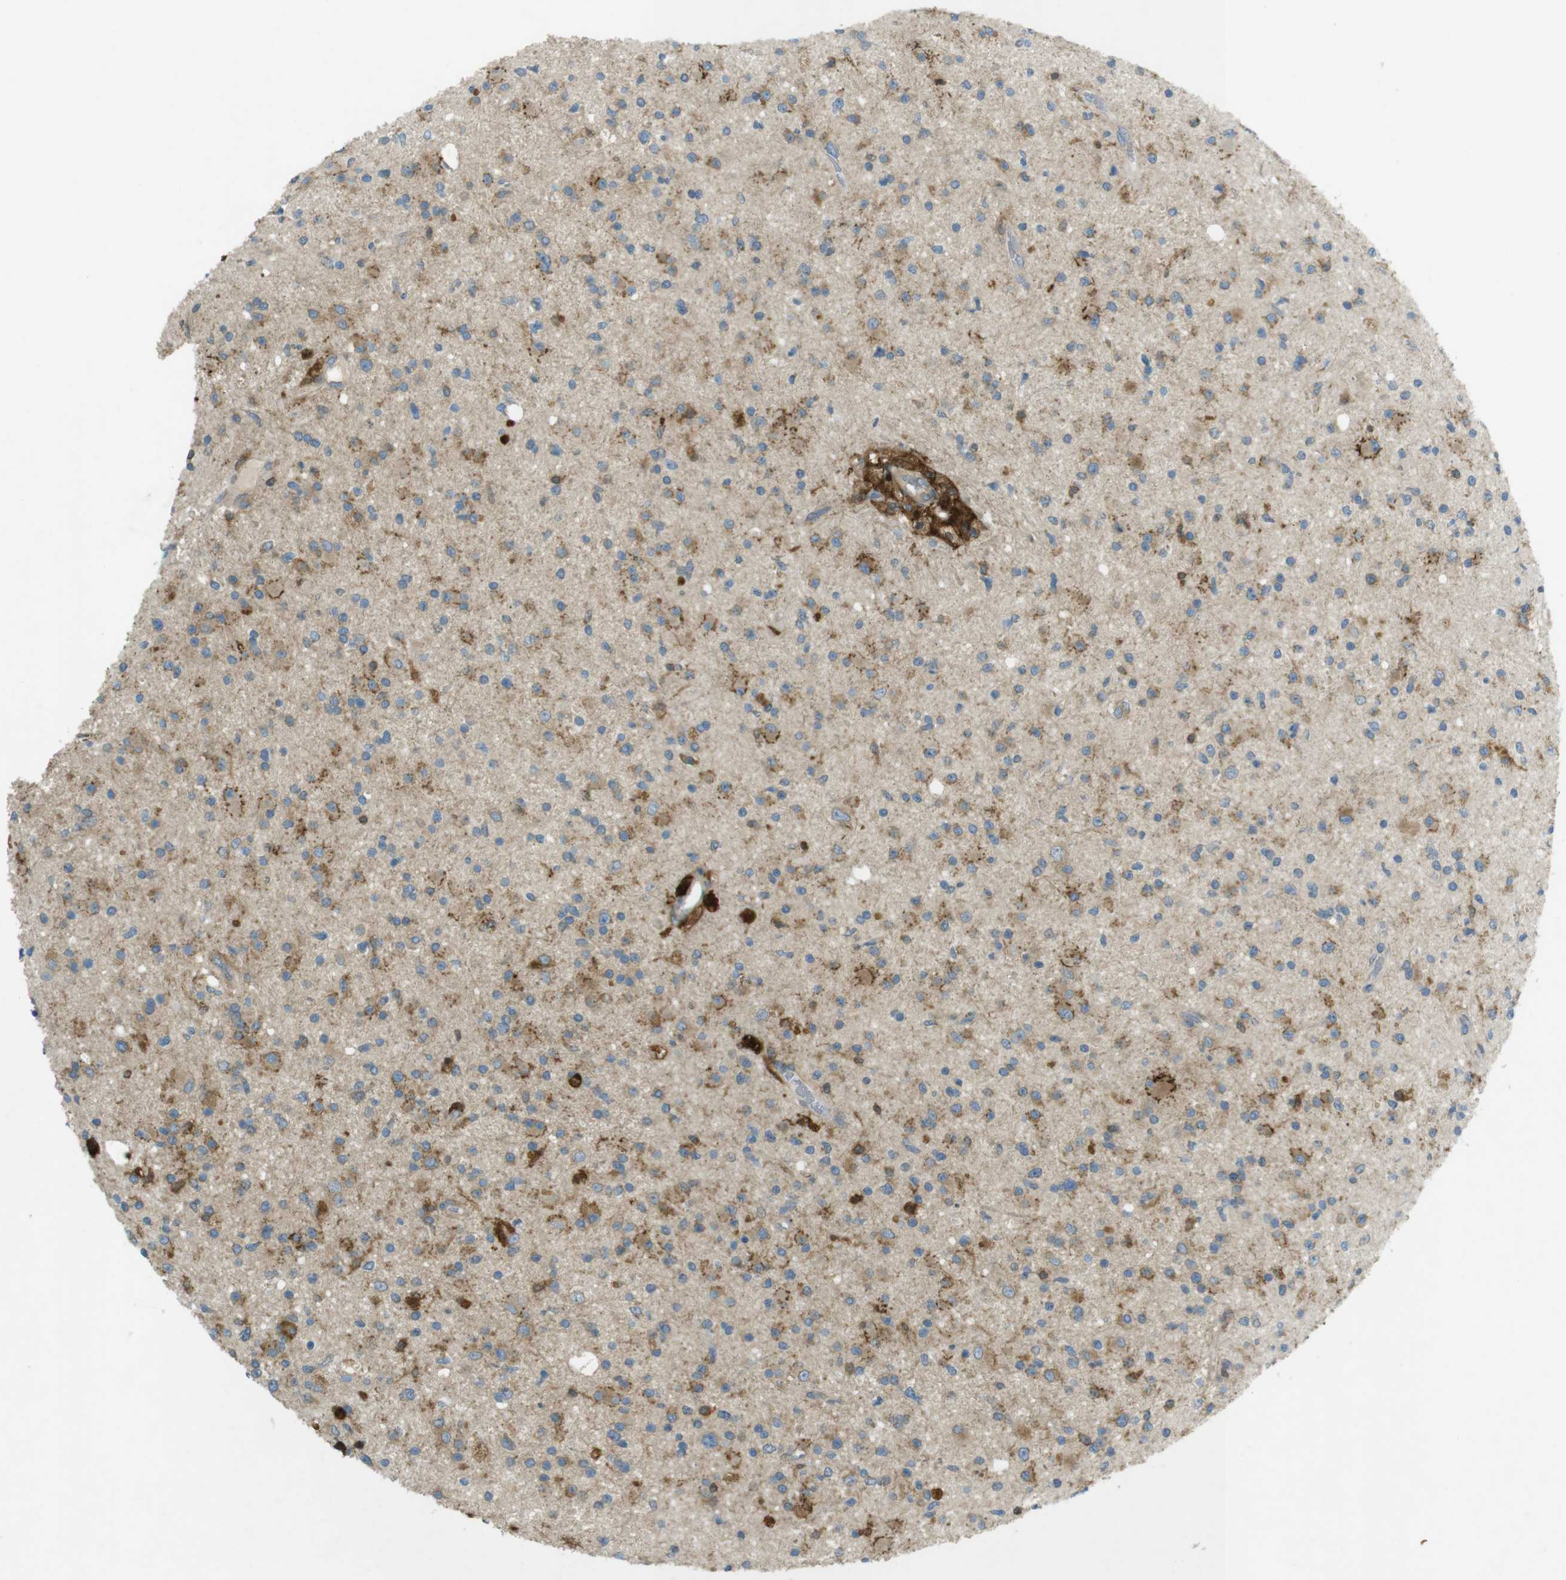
{"staining": {"intensity": "moderate", "quantity": ">75%", "location": "cytoplasmic/membranous"}, "tissue": "glioma", "cell_type": "Tumor cells", "image_type": "cancer", "snomed": [{"axis": "morphology", "description": "Glioma, malignant, High grade"}, {"axis": "topography", "description": "Brain"}], "caption": "Malignant glioma (high-grade) tissue demonstrates moderate cytoplasmic/membranous positivity in approximately >75% of tumor cells (DAB (3,3'-diaminobenzidine) IHC with brightfield microscopy, high magnification).", "gene": "TMEM41B", "patient": {"sex": "male", "age": 33}}